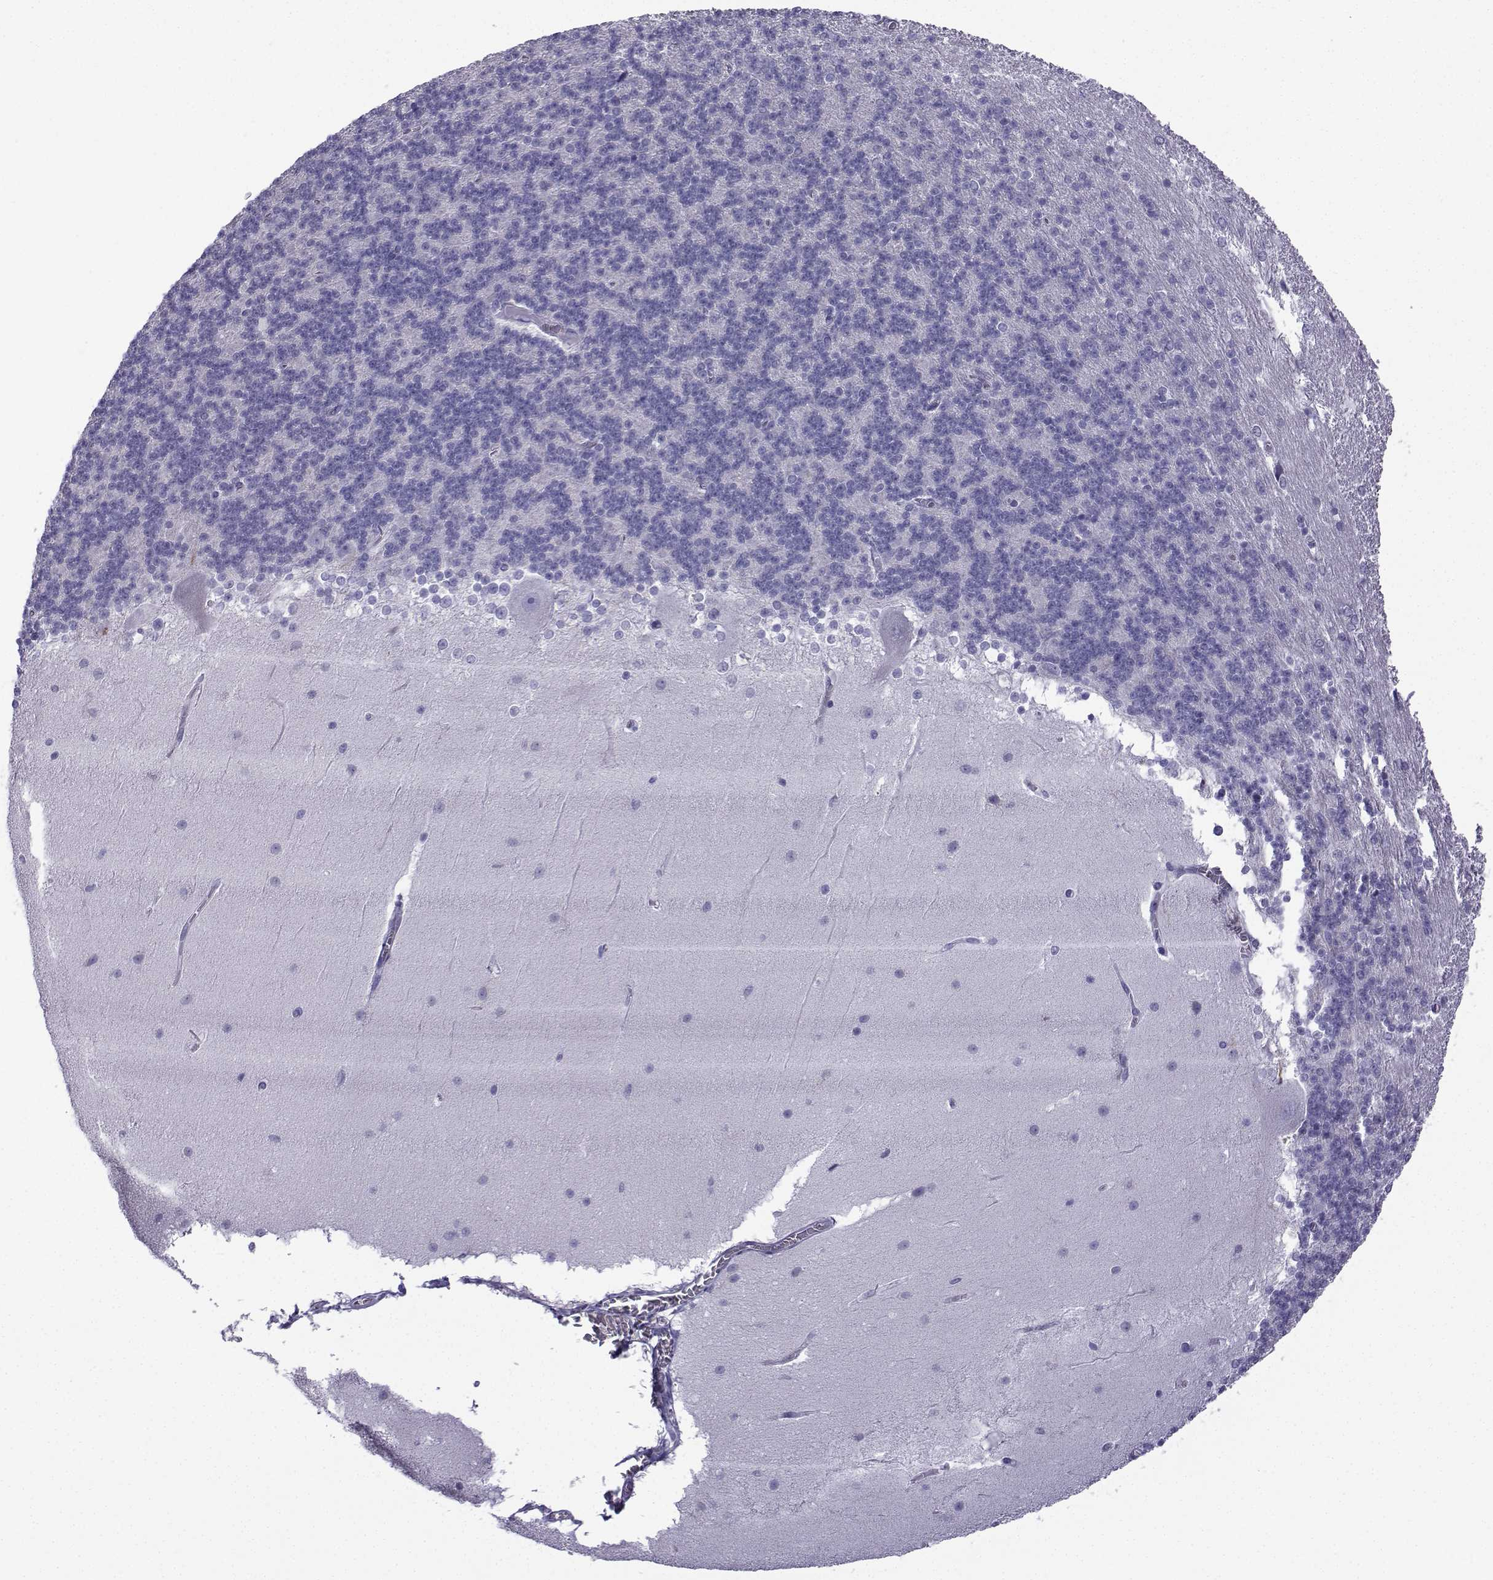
{"staining": {"intensity": "negative", "quantity": "none", "location": "none"}, "tissue": "cerebellum", "cell_type": "Cells in granular layer", "image_type": "normal", "snomed": [{"axis": "morphology", "description": "Normal tissue, NOS"}, {"axis": "topography", "description": "Cerebellum"}], "caption": "Cells in granular layer are negative for brown protein staining in benign cerebellum. The staining was performed using DAB (3,3'-diaminobenzidine) to visualize the protein expression in brown, while the nuclei were stained in blue with hematoxylin (Magnification: 20x).", "gene": "TRIM46", "patient": {"sex": "female", "age": 19}}